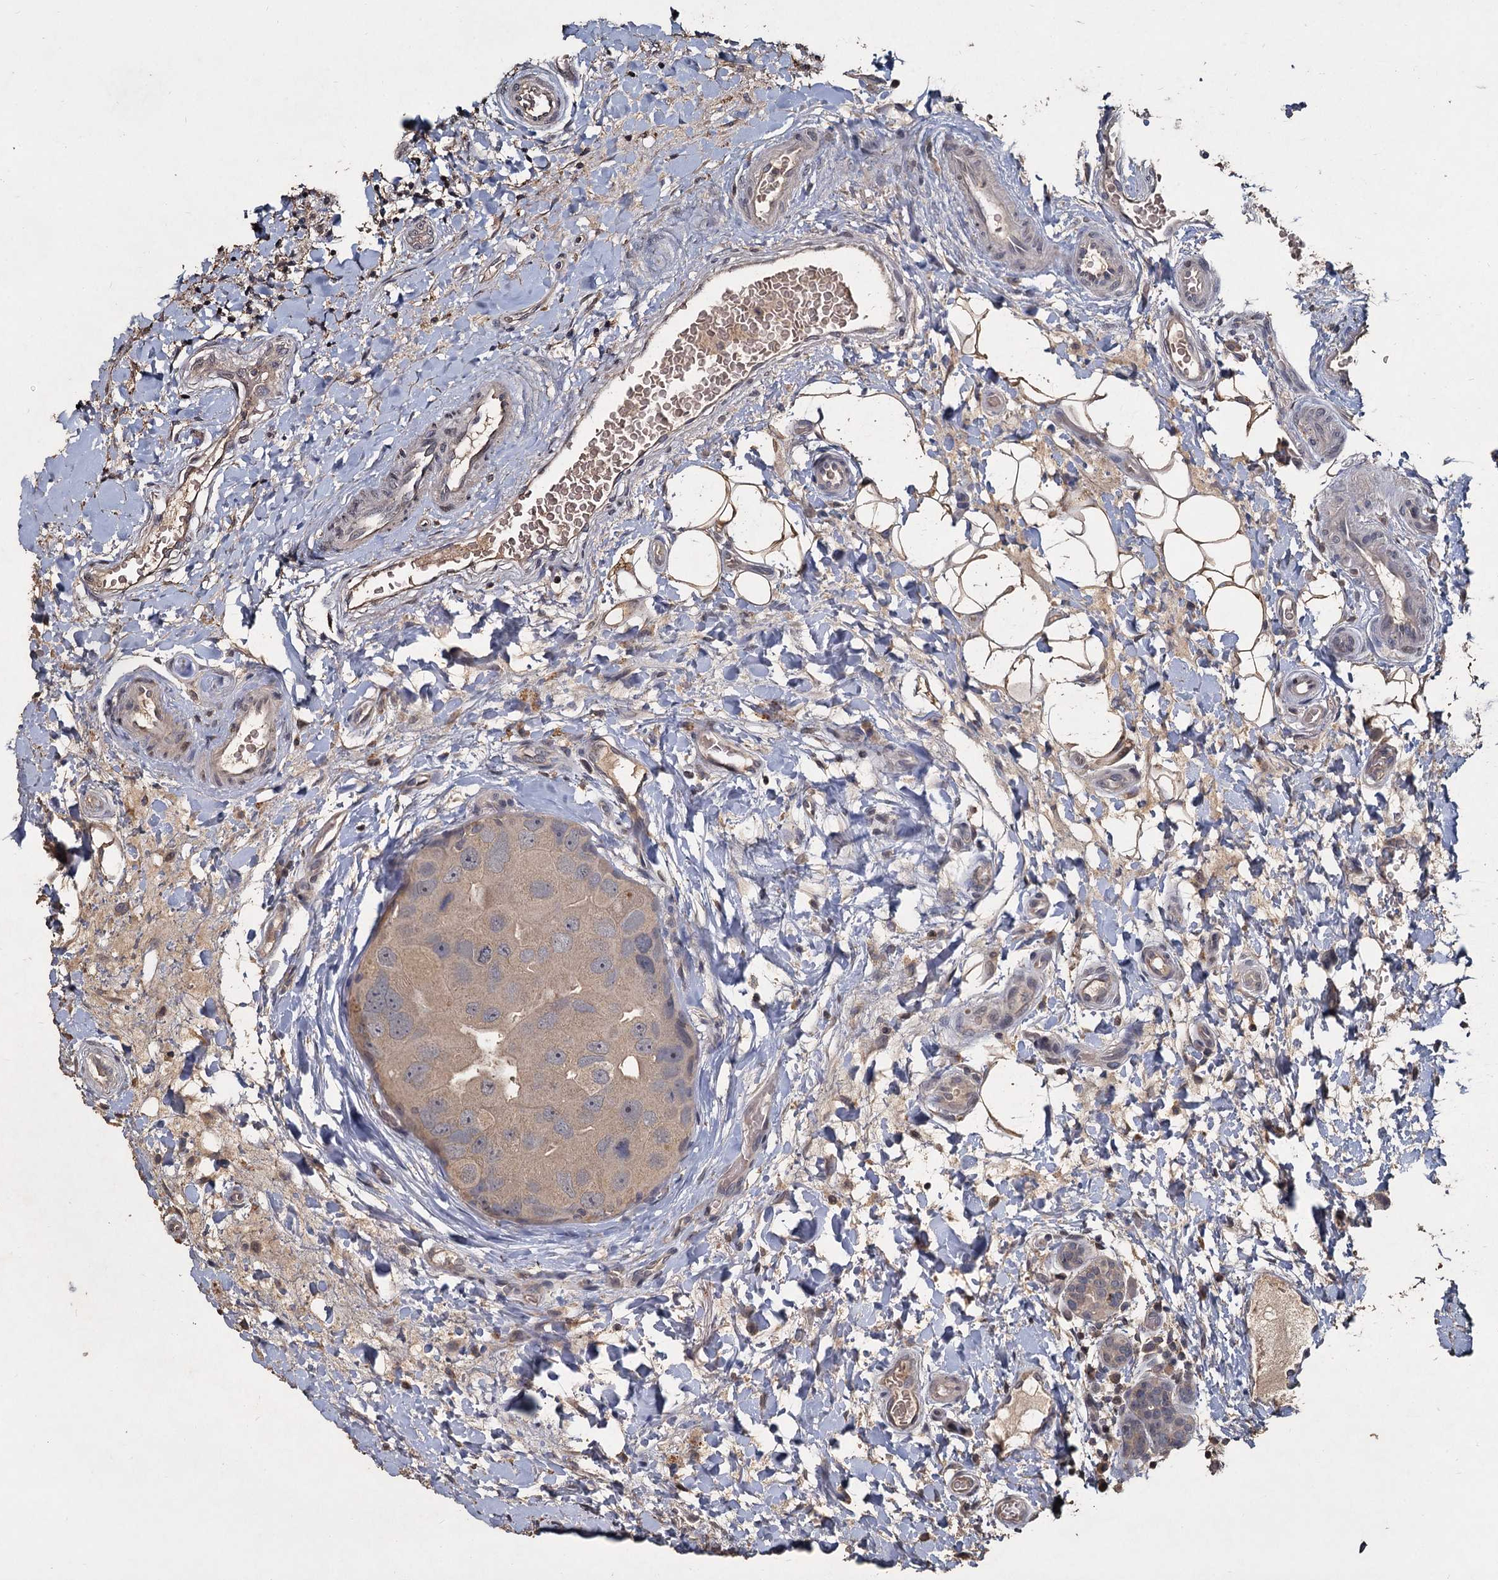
{"staining": {"intensity": "weak", "quantity": ">75%", "location": "cytoplasmic/membranous"}, "tissue": "breast cancer", "cell_type": "Tumor cells", "image_type": "cancer", "snomed": [{"axis": "morphology", "description": "Normal tissue, NOS"}, {"axis": "morphology", "description": "Duct carcinoma"}, {"axis": "topography", "description": "Breast"}], "caption": "Human breast cancer stained with a brown dye reveals weak cytoplasmic/membranous positive positivity in approximately >75% of tumor cells.", "gene": "CCDC61", "patient": {"sex": "female", "age": 62}}